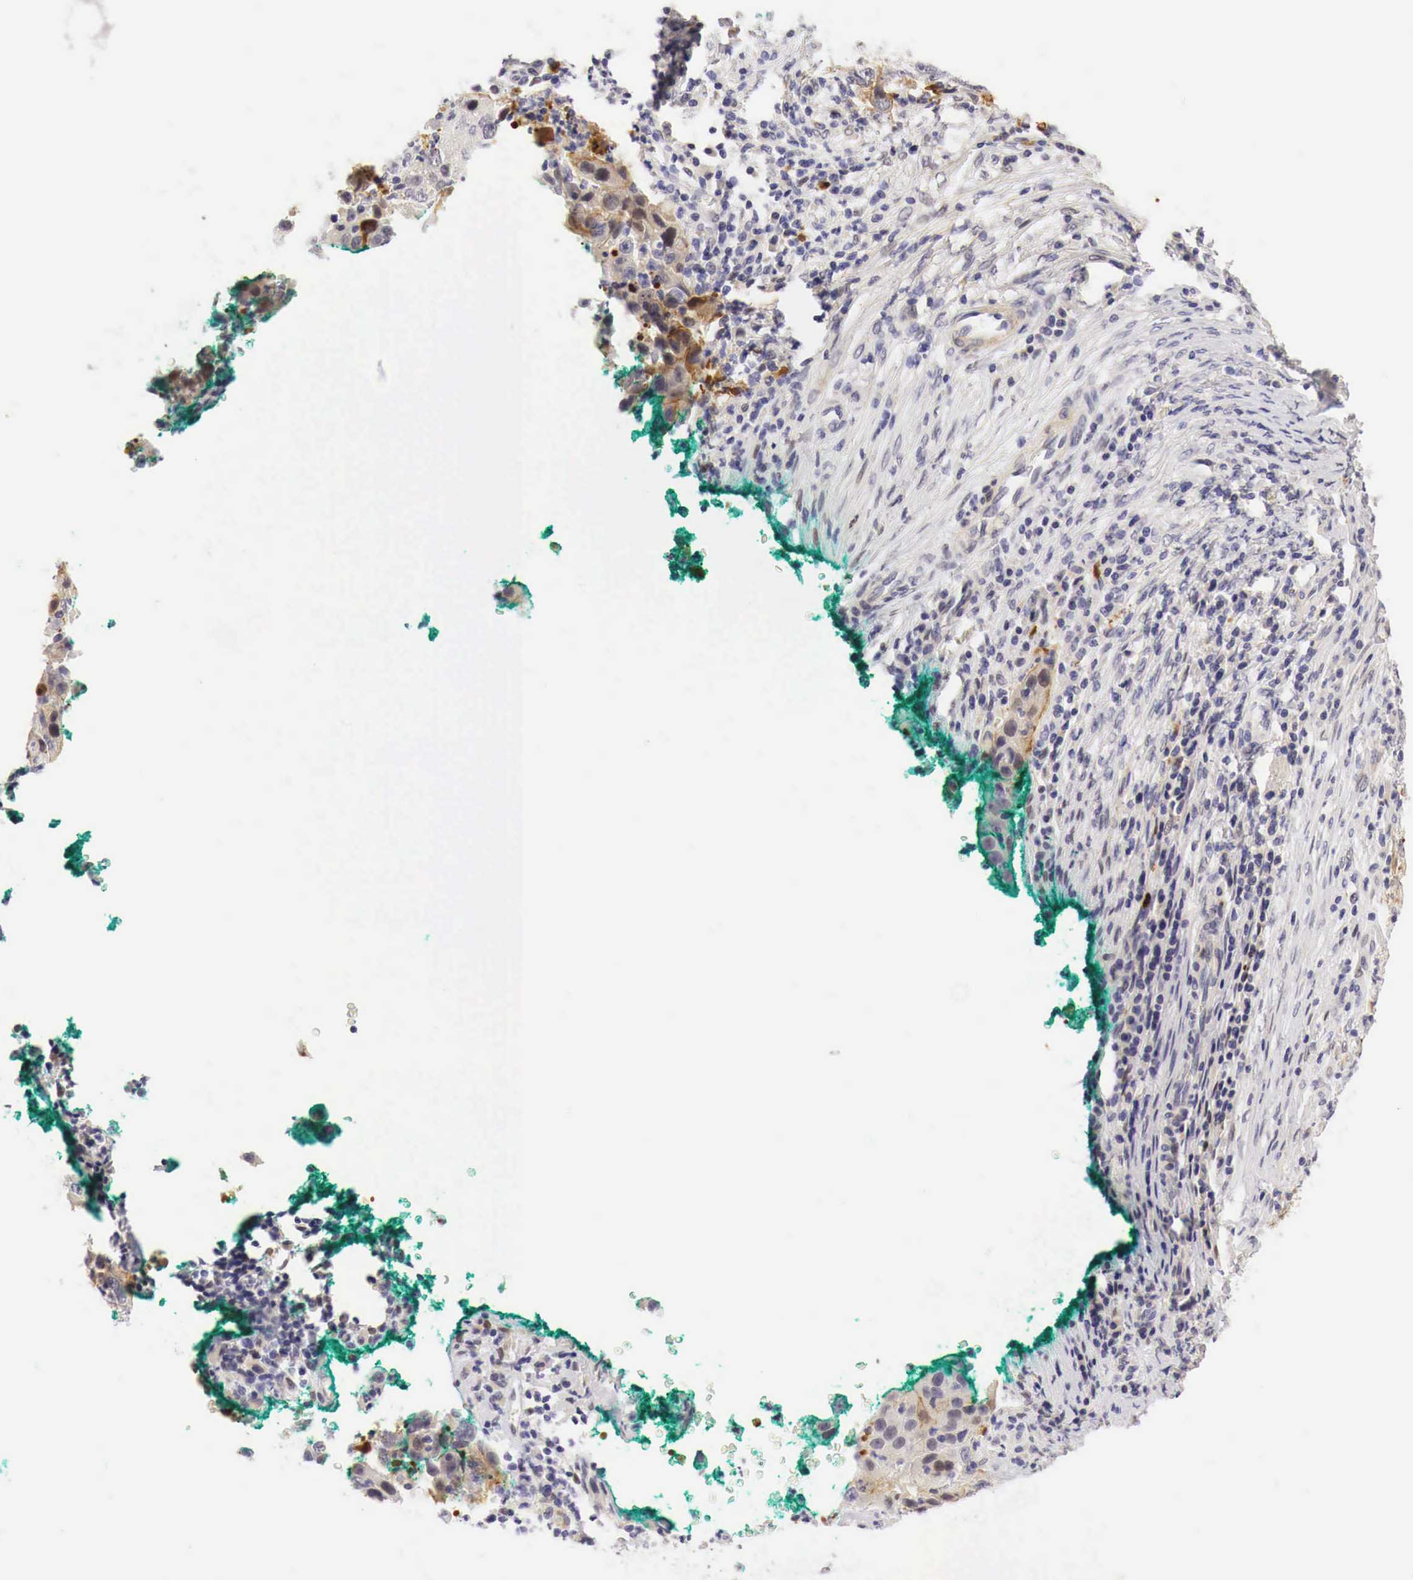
{"staining": {"intensity": "moderate", "quantity": "25%-75%", "location": "cytoplasmic/membranous,nuclear"}, "tissue": "lung cancer", "cell_type": "Tumor cells", "image_type": "cancer", "snomed": [{"axis": "morphology", "description": "Squamous cell carcinoma, NOS"}, {"axis": "topography", "description": "Lung"}], "caption": "There is medium levels of moderate cytoplasmic/membranous and nuclear staining in tumor cells of lung squamous cell carcinoma, as demonstrated by immunohistochemical staining (brown color).", "gene": "CASP3", "patient": {"sex": "male", "age": 64}}